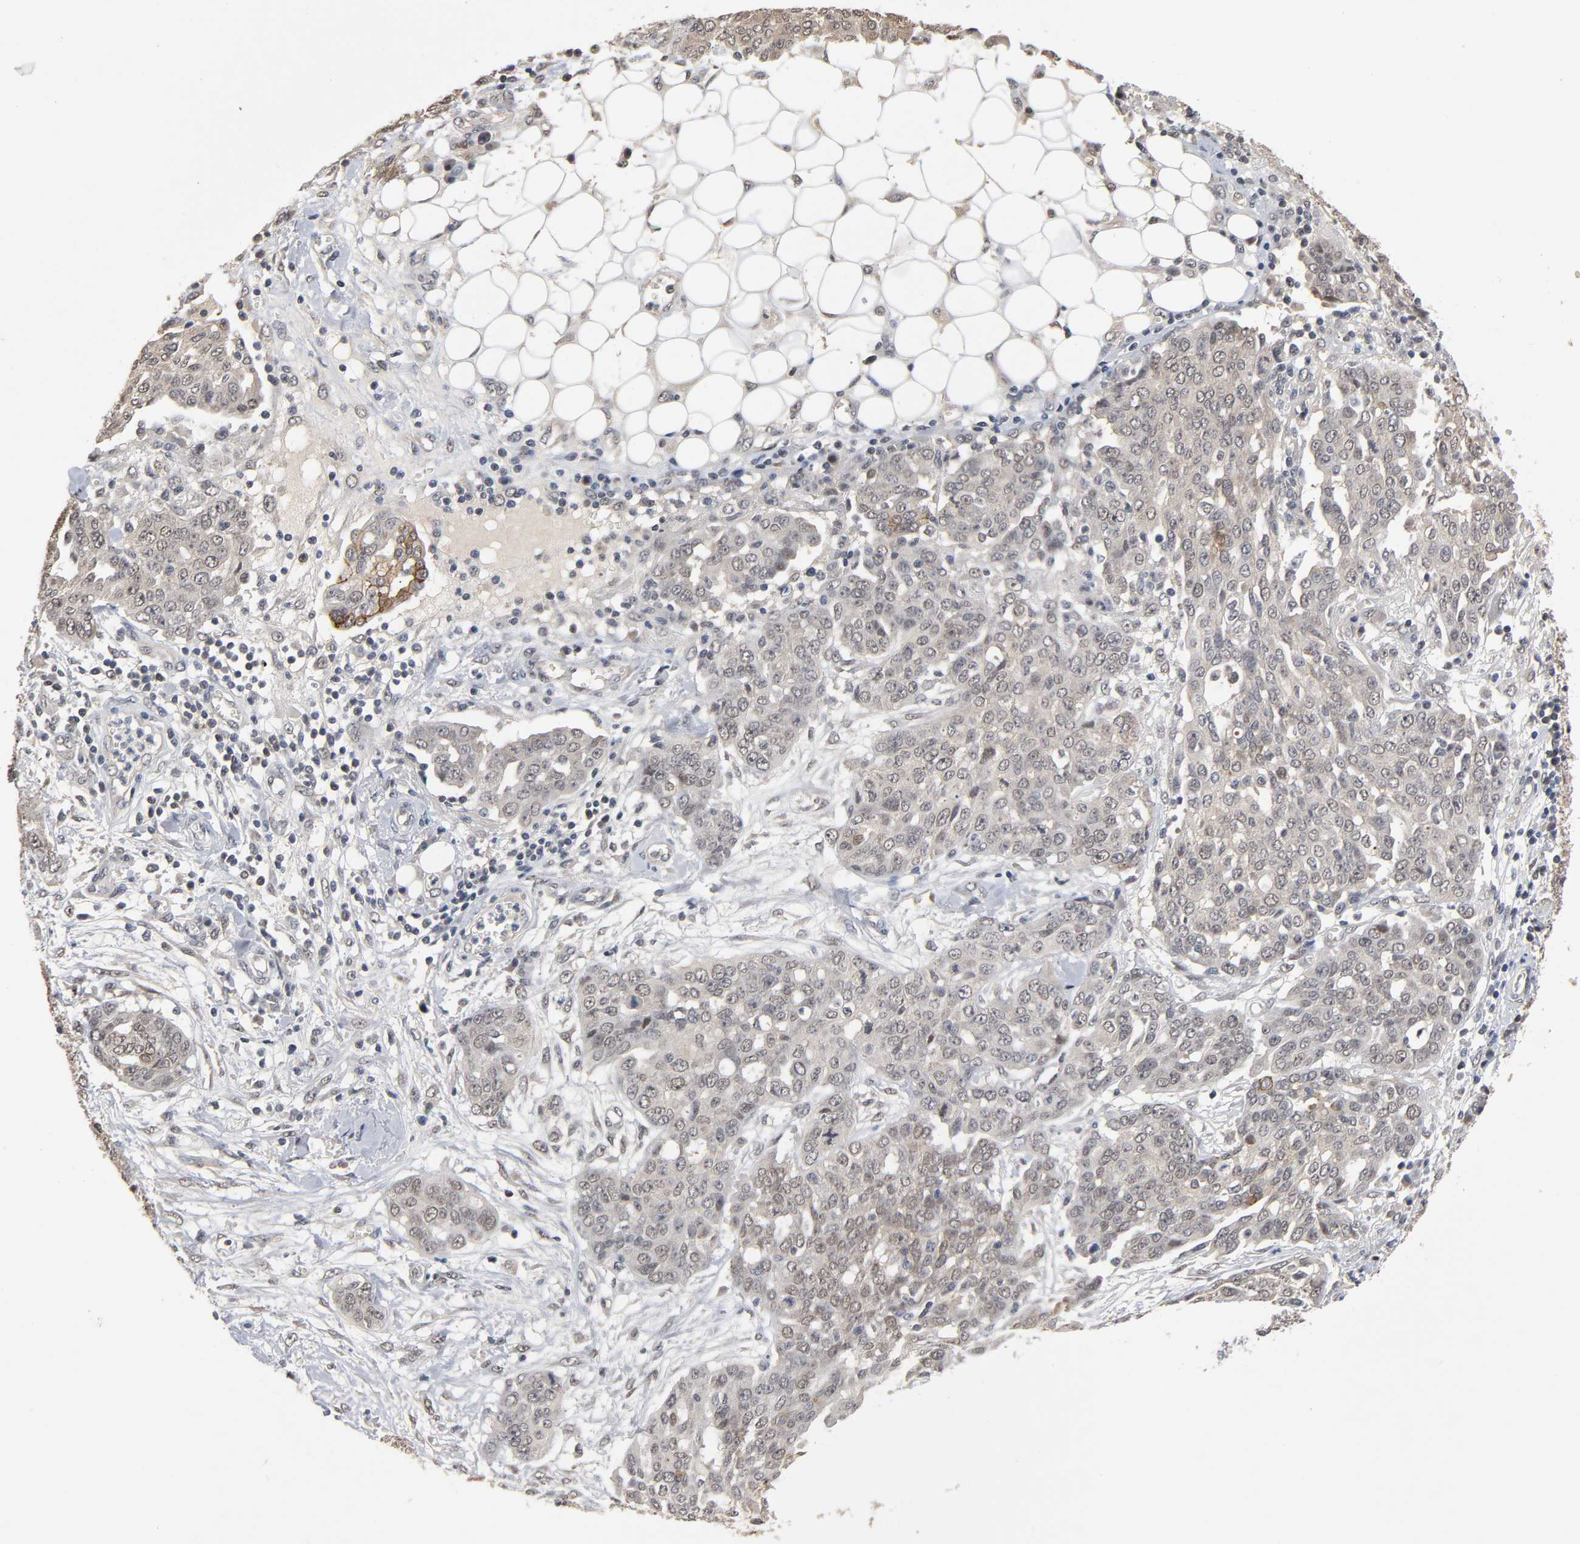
{"staining": {"intensity": "weak", "quantity": ">75%", "location": "cytoplasmic/membranous"}, "tissue": "ovarian cancer", "cell_type": "Tumor cells", "image_type": "cancer", "snomed": [{"axis": "morphology", "description": "Cystadenocarcinoma, serous, NOS"}, {"axis": "topography", "description": "Soft tissue"}, {"axis": "topography", "description": "Ovary"}], "caption": "Ovarian cancer stained for a protein (brown) exhibits weak cytoplasmic/membranous positive expression in about >75% of tumor cells.", "gene": "HTR1E", "patient": {"sex": "female", "age": 57}}